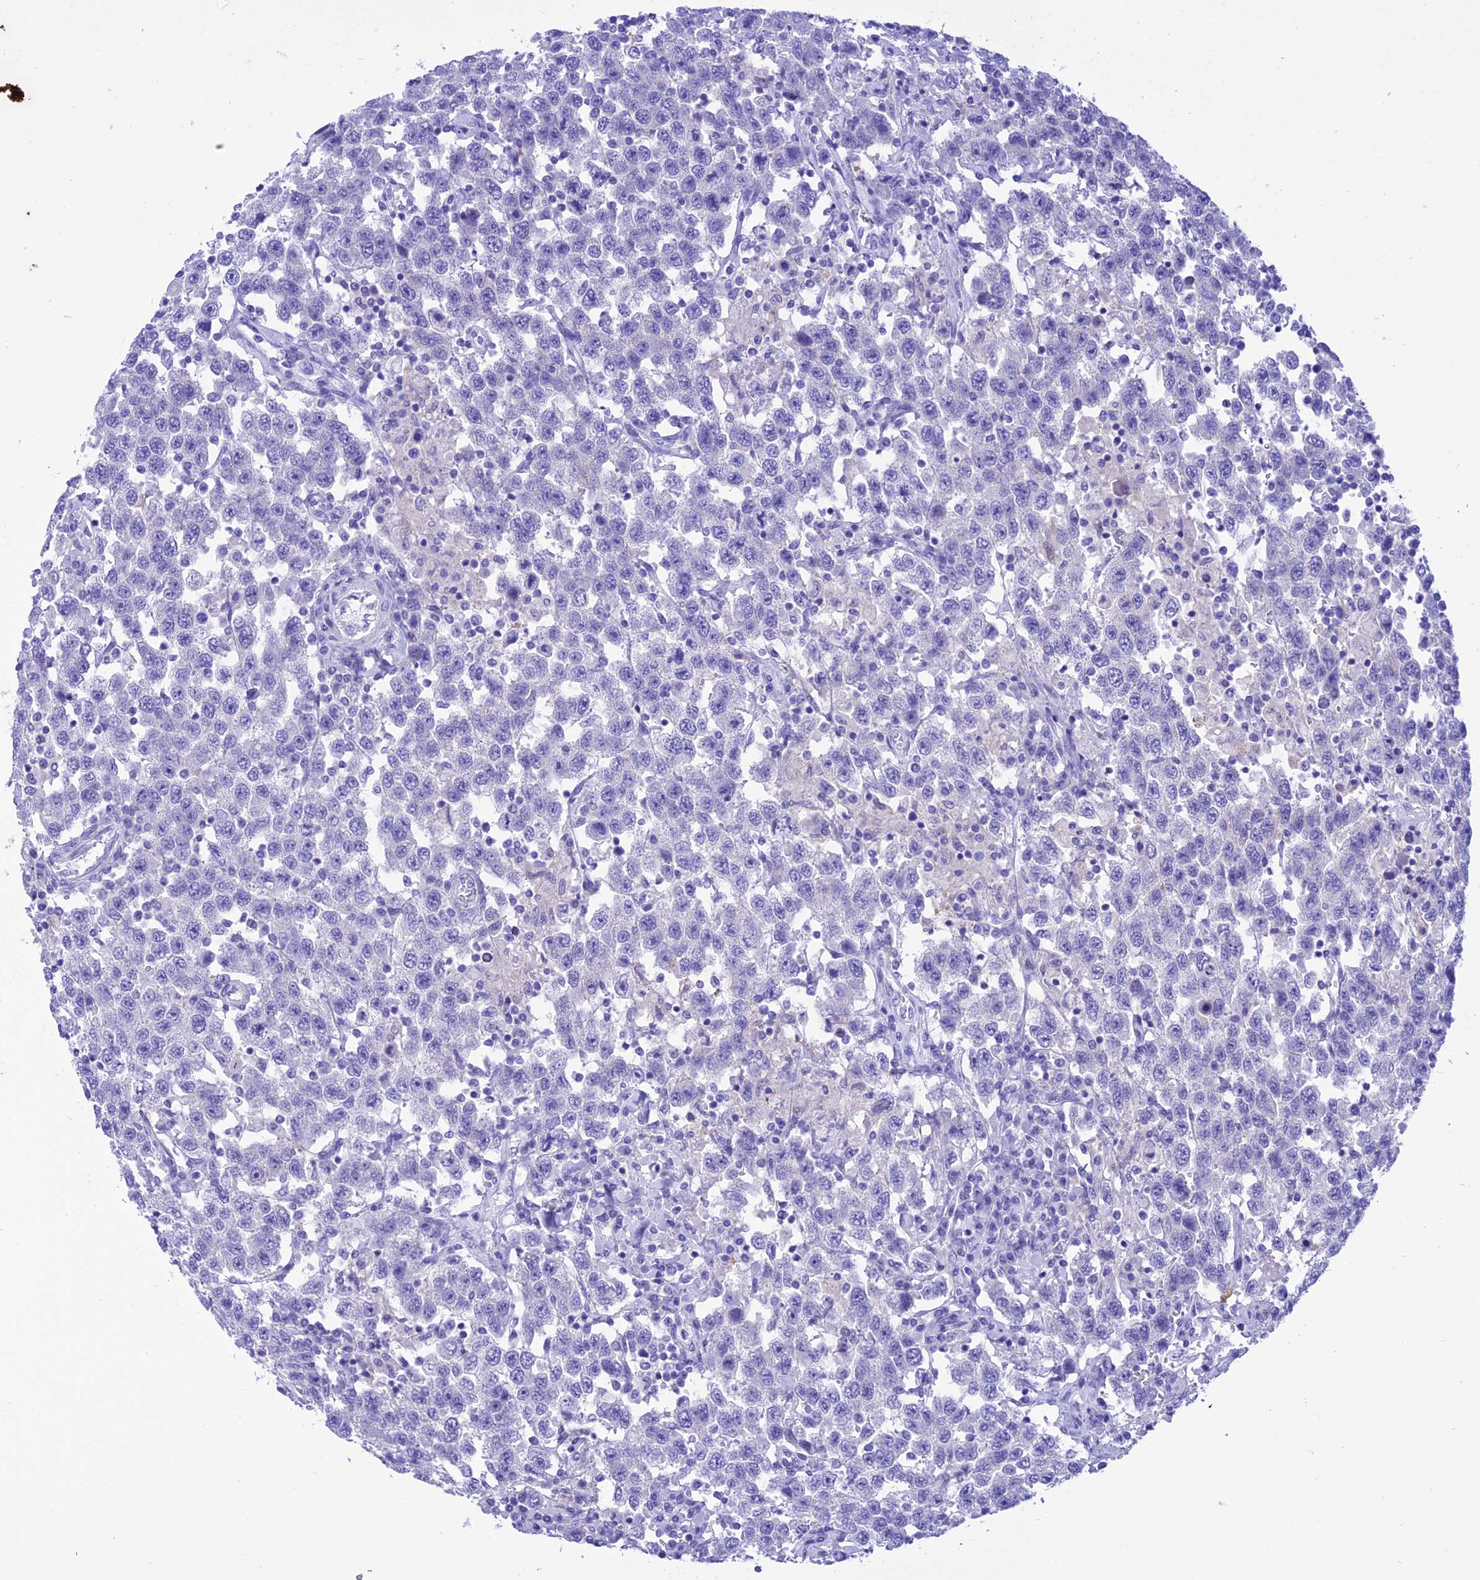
{"staining": {"intensity": "negative", "quantity": "none", "location": "none"}, "tissue": "testis cancer", "cell_type": "Tumor cells", "image_type": "cancer", "snomed": [{"axis": "morphology", "description": "Seminoma, NOS"}, {"axis": "topography", "description": "Testis"}], "caption": "IHC of testis cancer demonstrates no positivity in tumor cells. (DAB immunohistochemistry (IHC) with hematoxylin counter stain).", "gene": "VPS52", "patient": {"sex": "male", "age": 41}}